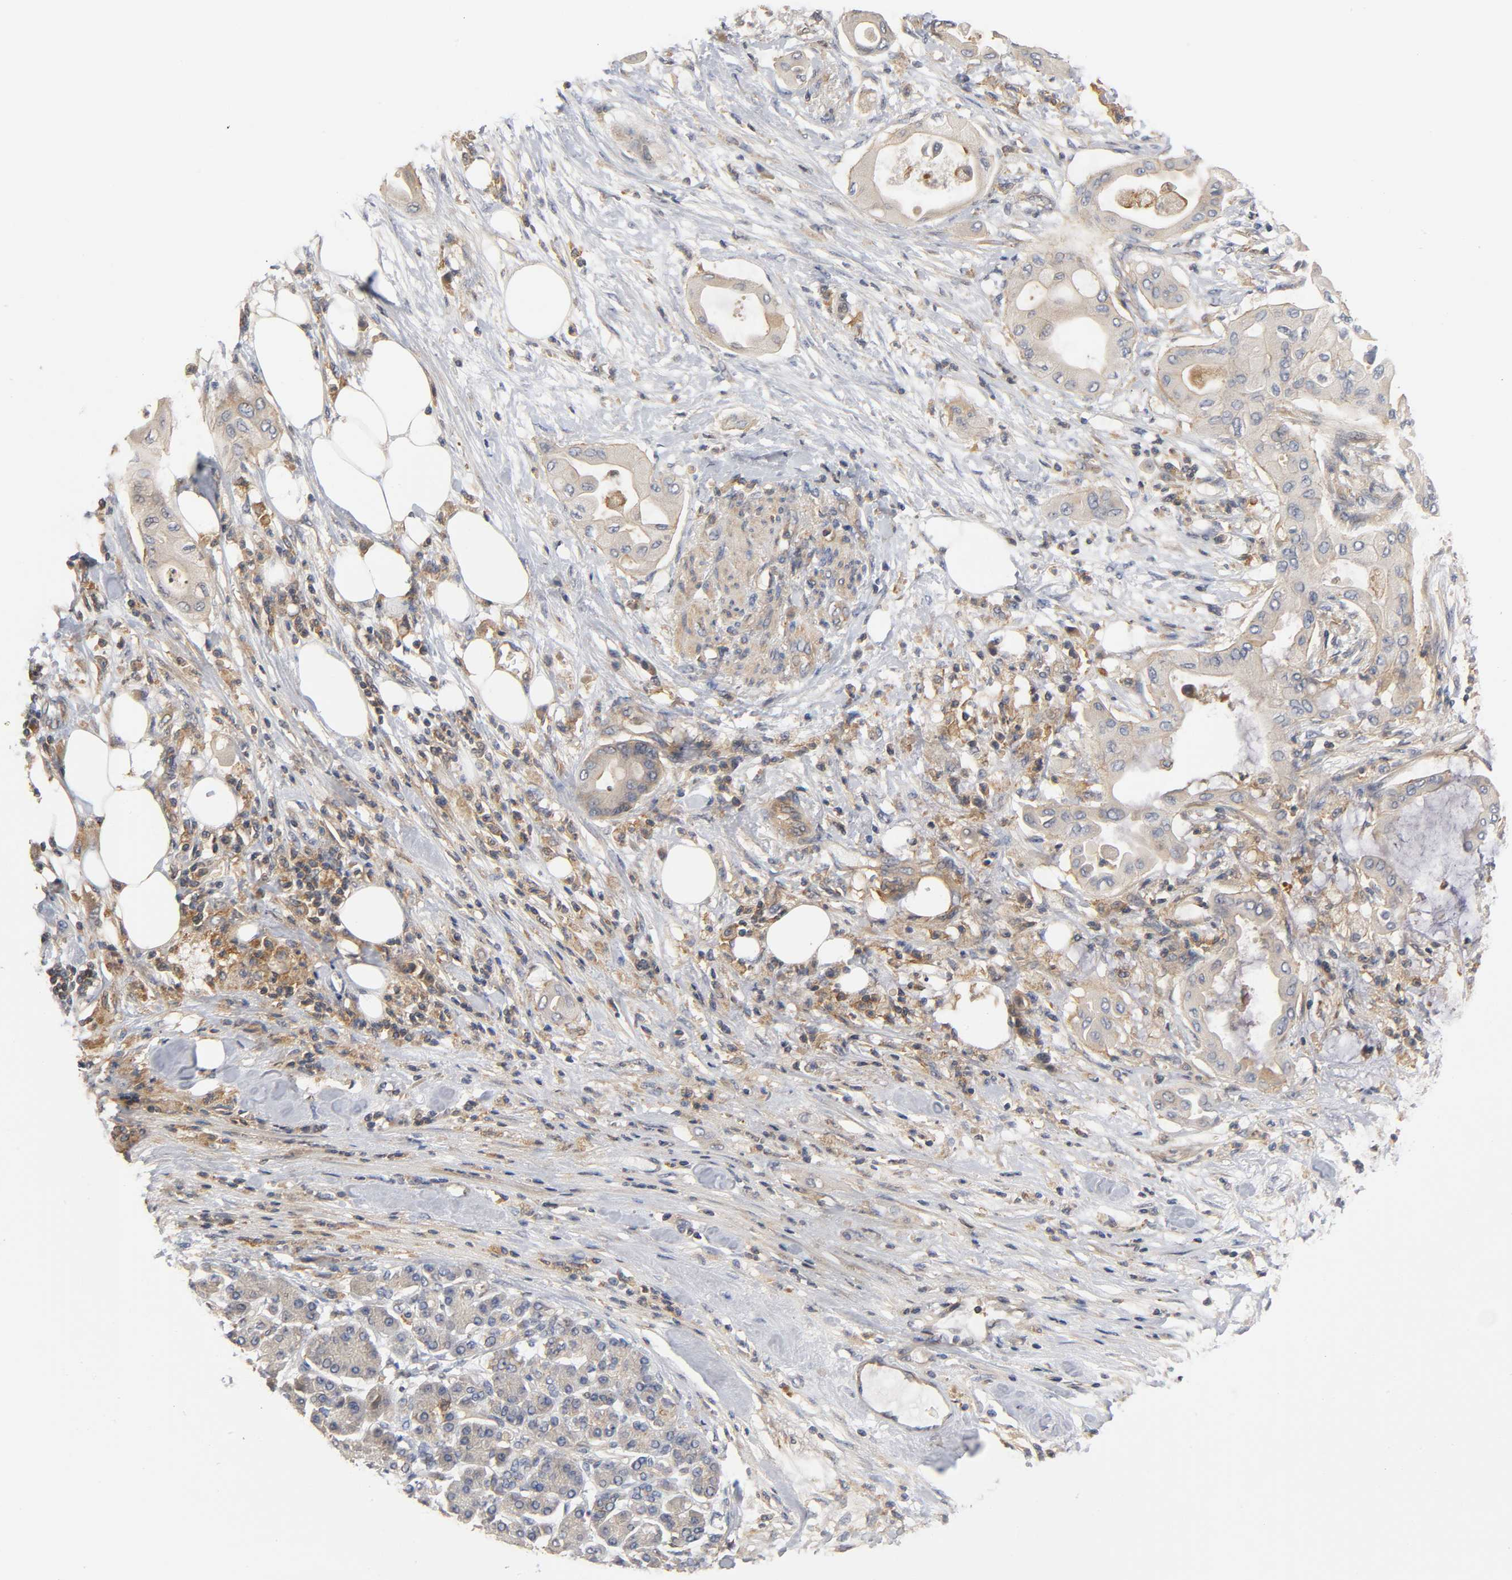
{"staining": {"intensity": "moderate", "quantity": ">75%", "location": "cytoplasmic/membranous"}, "tissue": "pancreatic cancer", "cell_type": "Tumor cells", "image_type": "cancer", "snomed": [{"axis": "morphology", "description": "Adenocarcinoma, NOS"}, {"axis": "morphology", "description": "Adenocarcinoma, metastatic, NOS"}, {"axis": "topography", "description": "Lymph node"}, {"axis": "topography", "description": "Pancreas"}, {"axis": "topography", "description": "Duodenum"}], "caption": "Protein staining of pancreatic adenocarcinoma tissue shows moderate cytoplasmic/membranous staining in about >75% of tumor cells.", "gene": "ACTR2", "patient": {"sex": "female", "age": 64}}